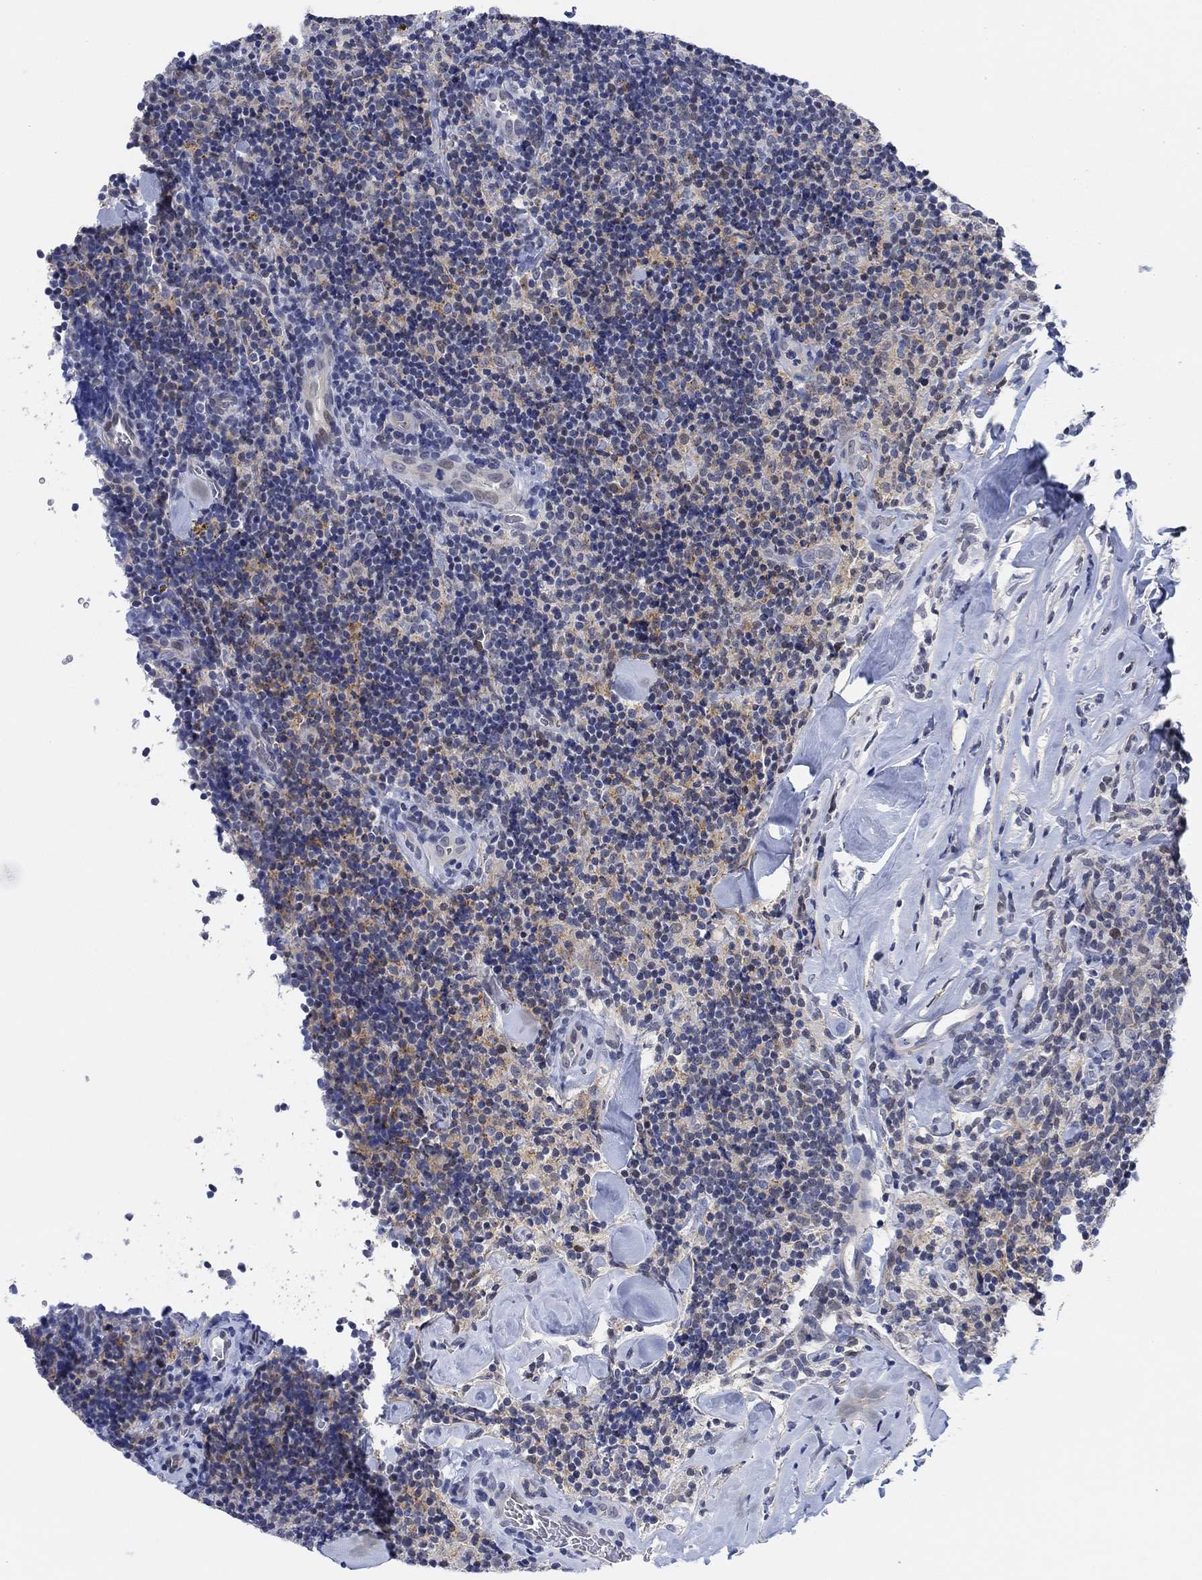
{"staining": {"intensity": "negative", "quantity": "none", "location": "none"}, "tissue": "lymphoma", "cell_type": "Tumor cells", "image_type": "cancer", "snomed": [{"axis": "morphology", "description": "Malignant lymphoma, non-Hodgkin's type, Low grade"}, {"axis": "topography", "description": "Lymph node"}], "caption": "Protein analysis of malignant lymphoma, non-Hodgkin's type (low-grade) demonstrates no significant staining in tumor cells.", "gene": "PAX6", "patient": {"sex": "female", "age": 56}}